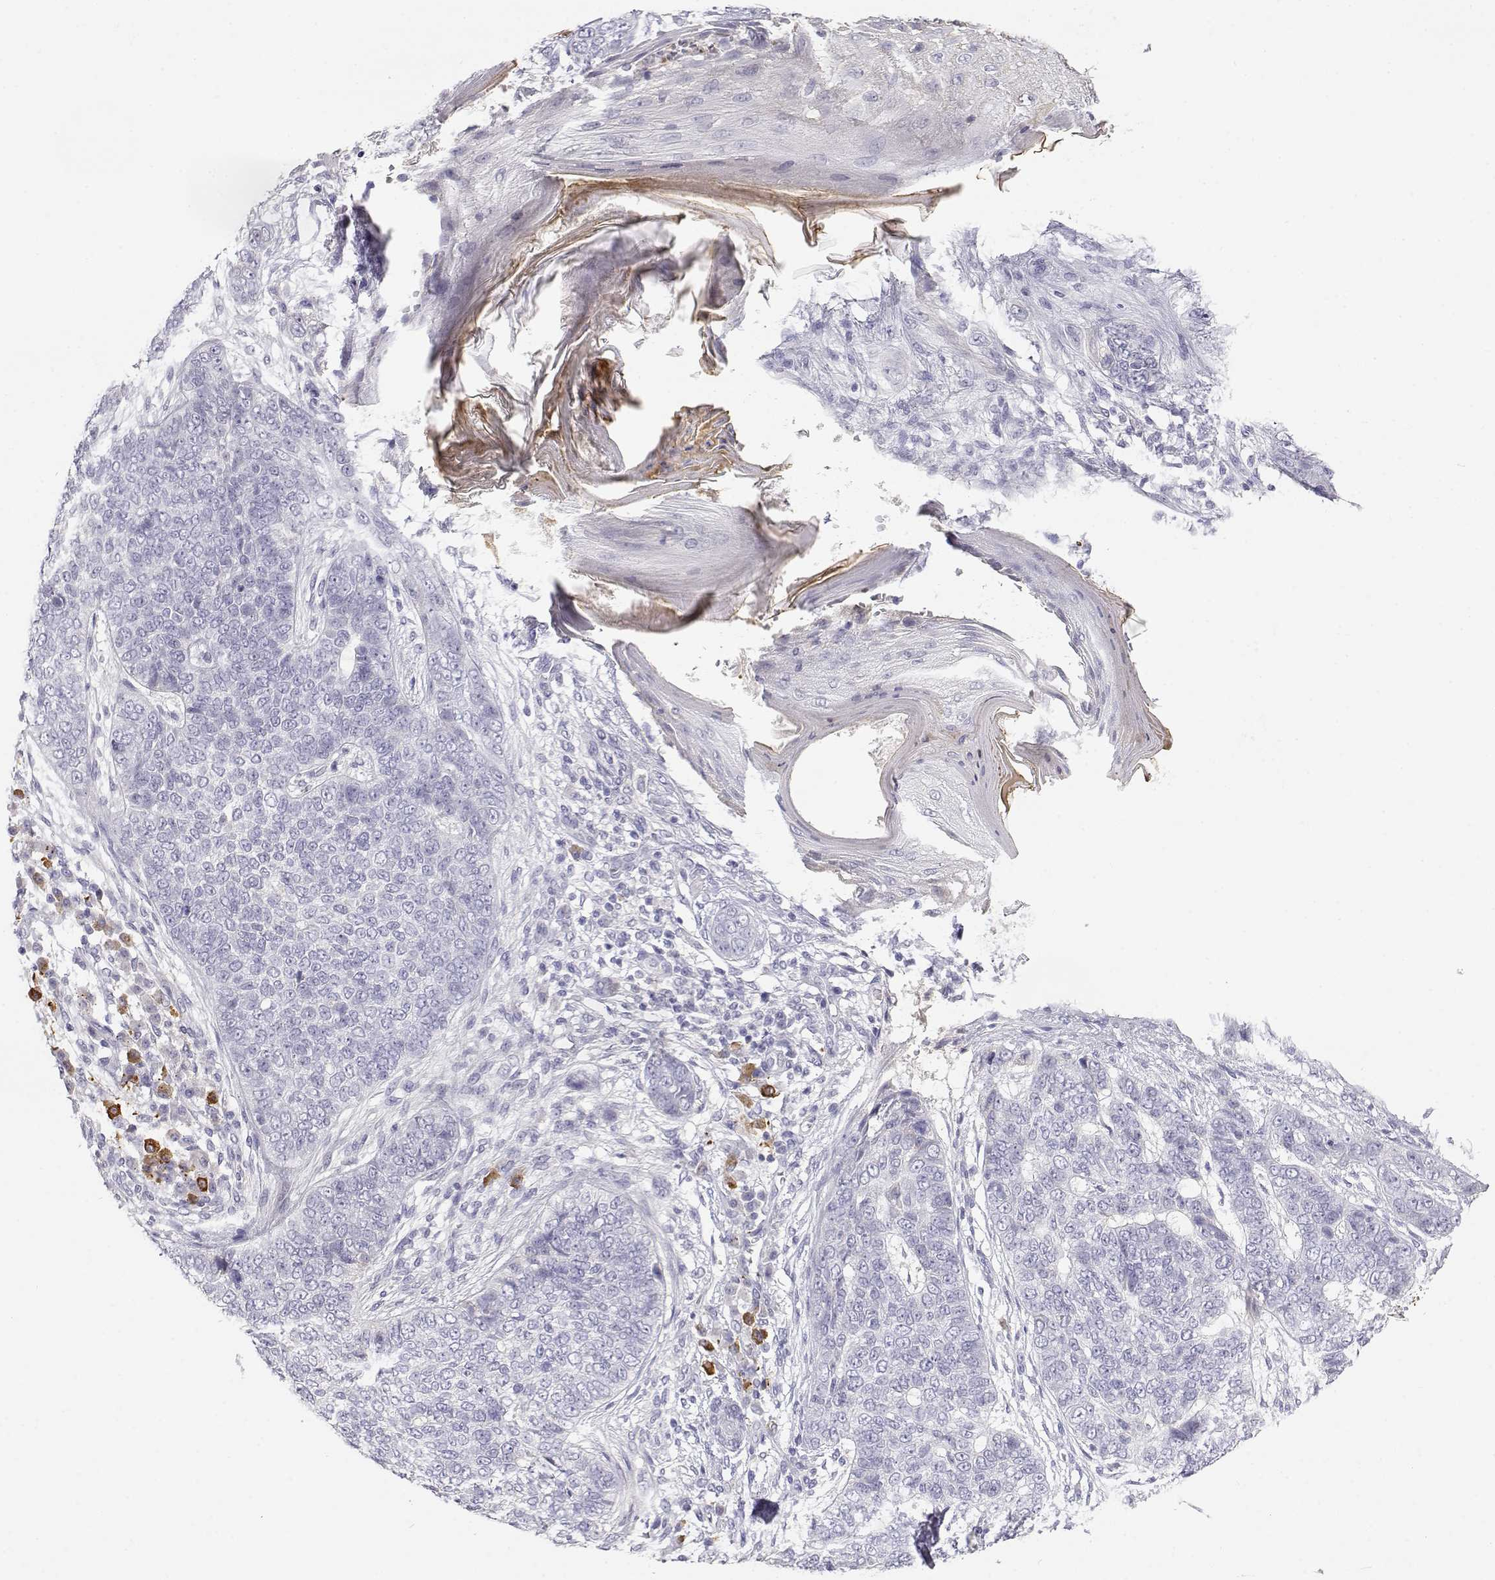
{"staining": {"intensity": "negative", "quantity": "none", "location": "none"}, "tissue": "skin cancer", "cell_type": "Tumor cells", "image_type": "cancer", "snomed": [{"axis": "morphology", "description": "Basal cell carcinoma"}, {"axis": "topography", "description": "Skin"}], "caption": "An immunohistochemistry (IHC) histopathology image of basal cell carcinoma (skin) is shown. There is no staining in tumor cells of basal cell carcinoma (skin).", "gene": "CDHR1", "patient": {"sex": "female", "age": 69}}